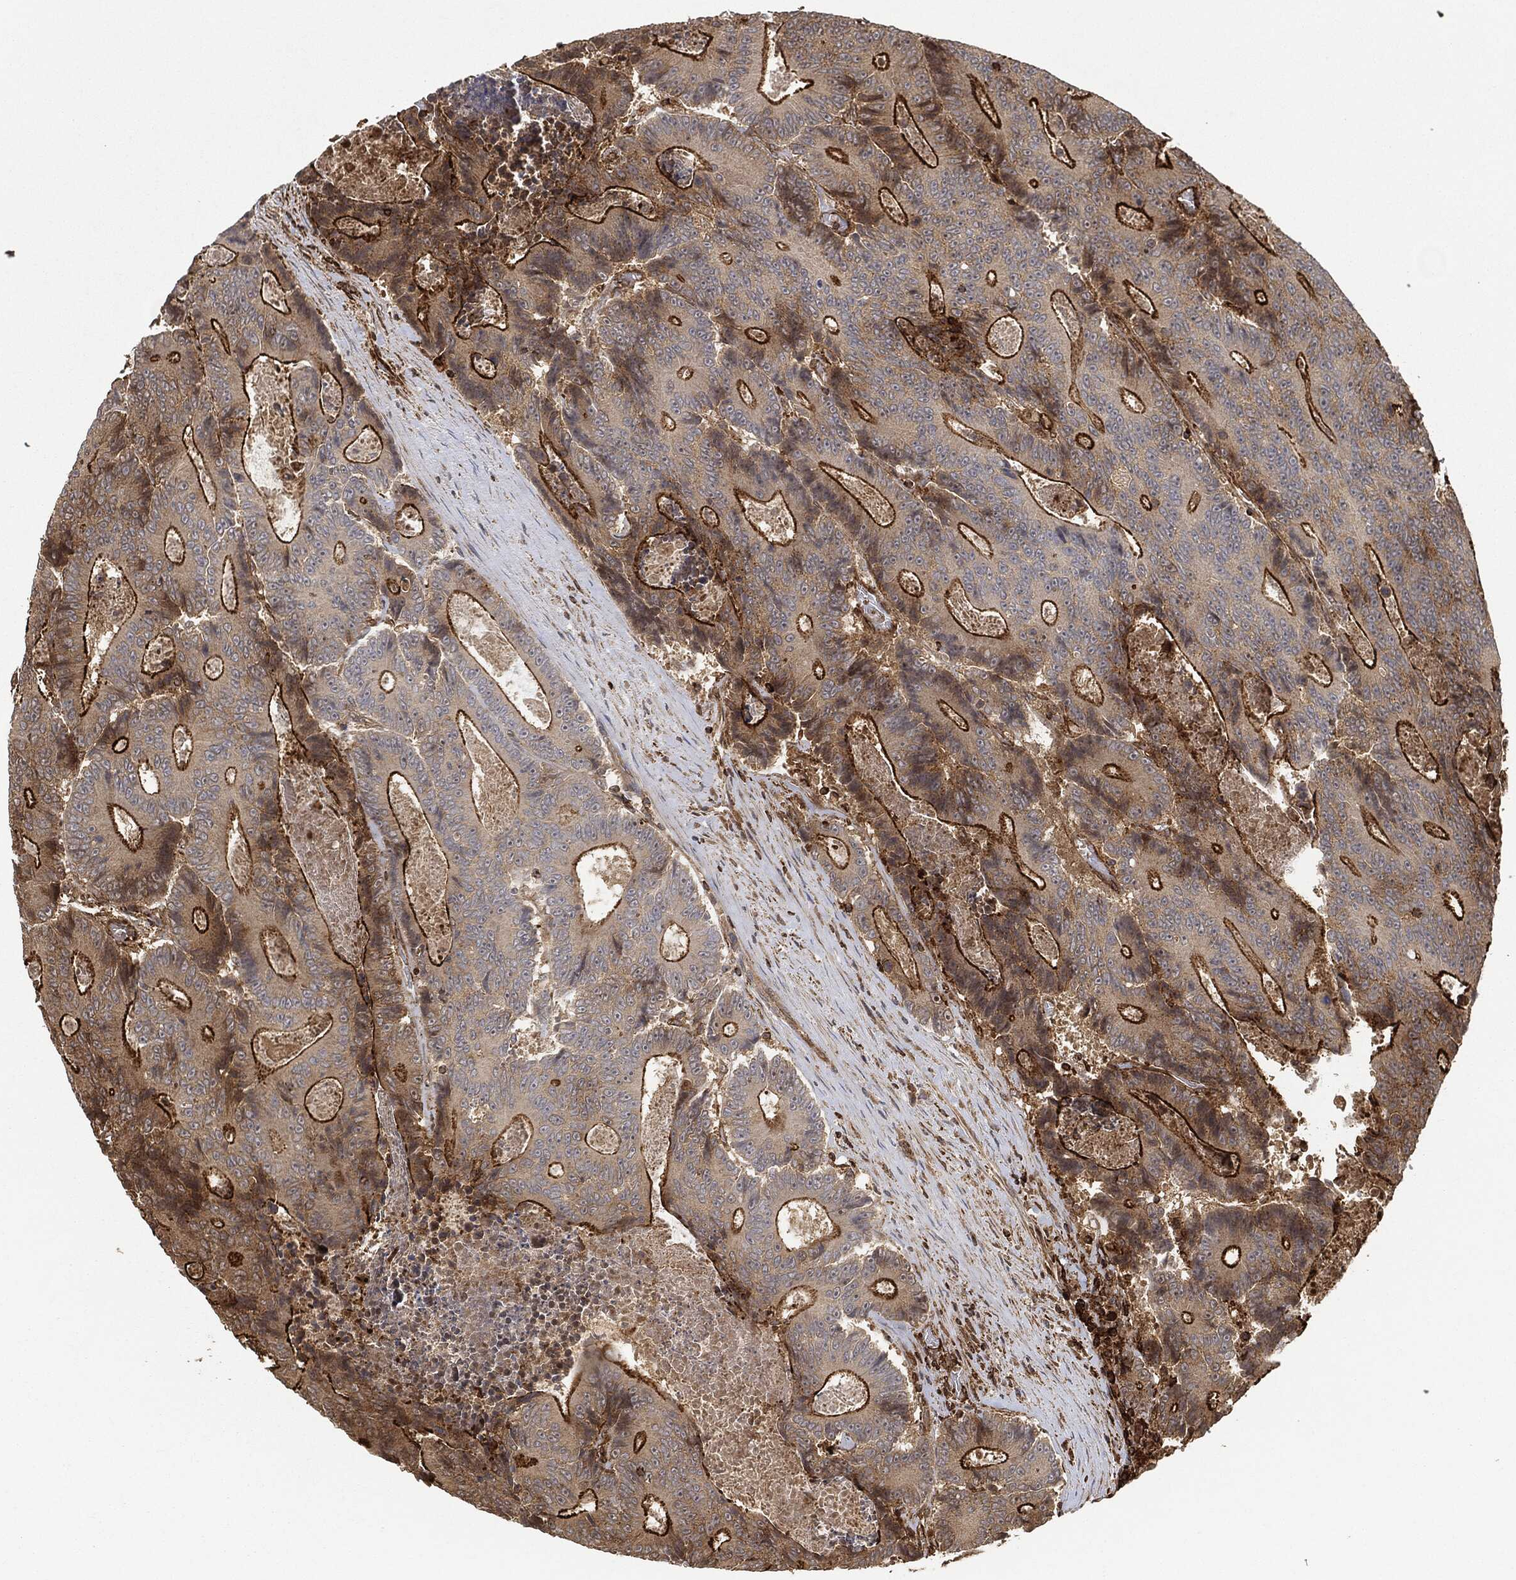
{"staining": {"intensity": "strong", "quantity": ">75%", "location": "cytoplasmic/membranous"}, "tissue": "colorectal cancer", "cell_type": "Tumor cells", "image_type": "cancer", "snomed": [{"axis": "morphology", "description": "Adenocarcinoma, NOS"}, {"axis": "topography", "description": "Colon"}], "caption": "Immunohistochemical staining of human adenocarcinoma (colorectal) reveals strong cytoplasmic/membranous protein expression in about >75% of tumor cells.", "gene": "TPT1", "patient": {"sex": "male", "age": 83}}